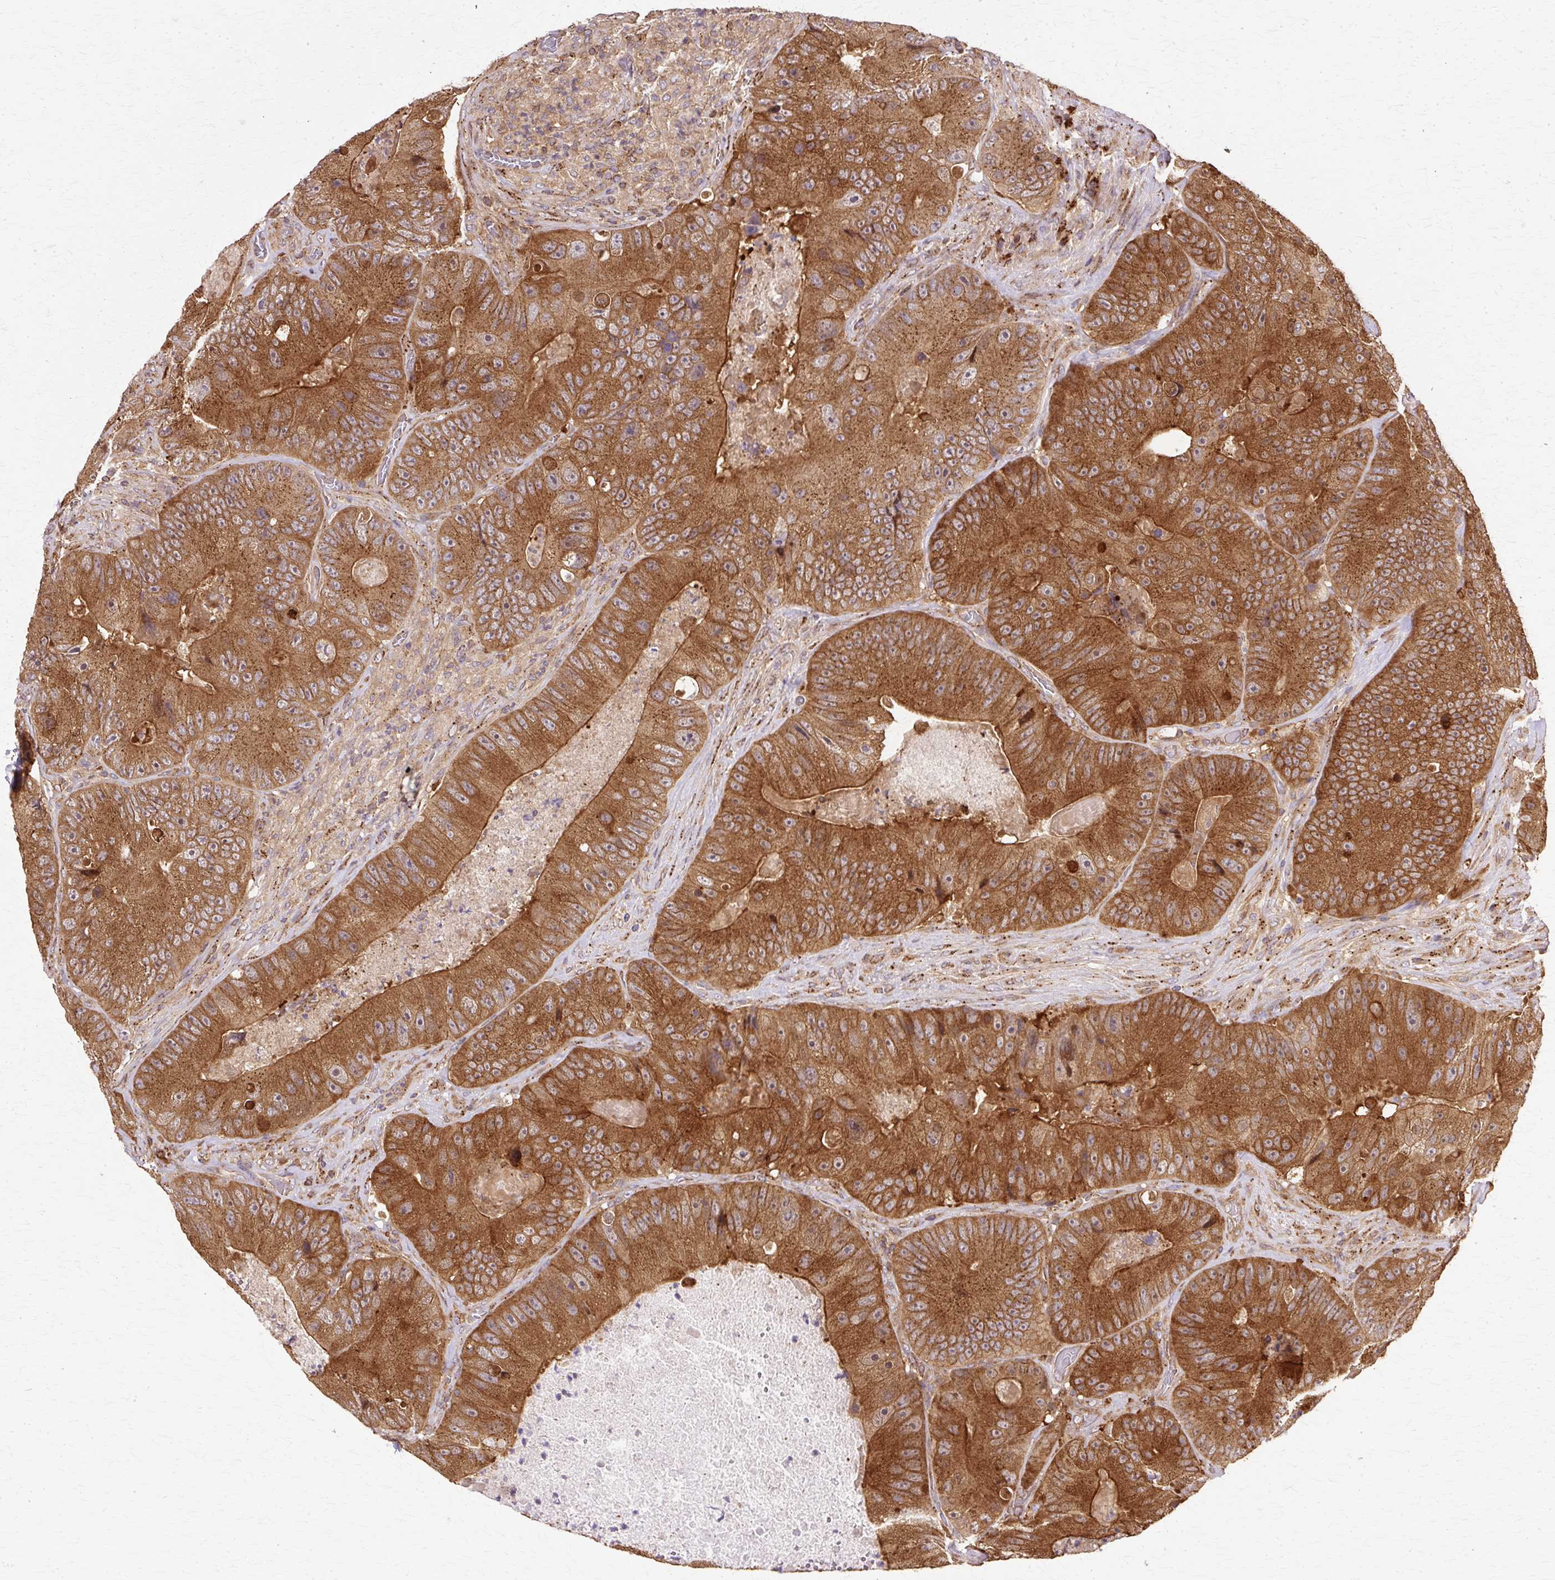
{"staining": {"intensity": "strong", "quantity": ">75%", "location": "cytoplasmic/membranous"}, "tissue": "colorectal cancer", "cell_type": "Tumor cells", "image_type": "cancer", "snomed": [{"axis": "morphology", "description": "Adenocarcinoma, NOS"}, {"axis": "topography", "description": "Colon"}], "caption": "Colorectal cancer (adenocarcinoma) stained with immunohistochemistry (IHC) reveals strong cytoplasmic/membranous positivity in about >75% of tumor cells.", "gene": "COPB1", "patient": {"sex": "female", "age": 86}}